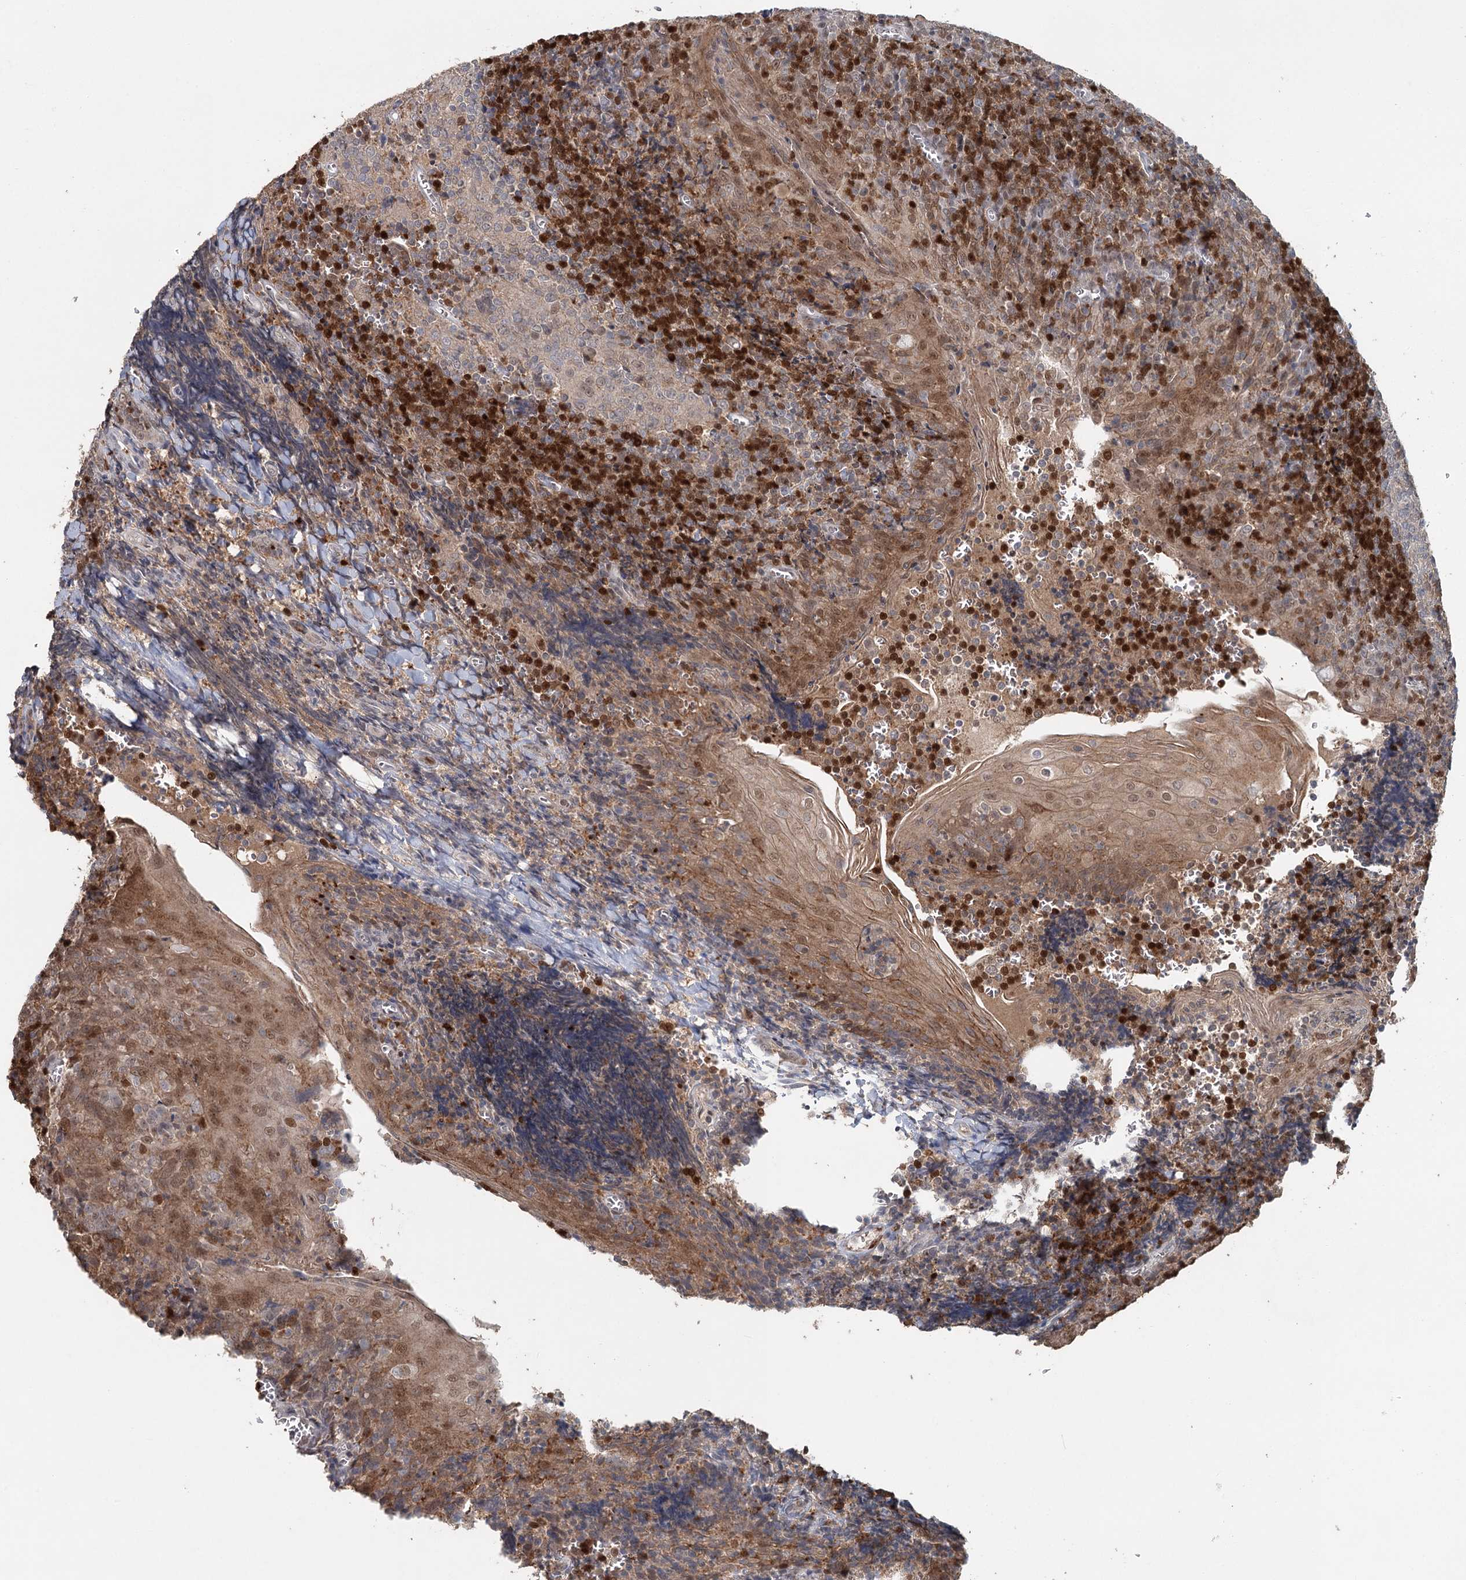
{"staining": {"intensity": "negative", "quantity": "none", "location": "none"}, "tissue": "tonsil", "cell_type": "Germinal center cells", "image_type": "normal", "snomed": [{"axis": "morphology", "description": "Normal tissue, NOS"}, {"axis": "topography", "description": "Tonsil"}], "caption": "IHC micrograph of normal tonsil stained for a protein (brown), which reveals no positivity in germinal center cells. (Immunohistochemistry (ihc), brightfield microscopy, high magnification).", "gene": "ADK", "patient": {"sex": "male", "age": 27}}